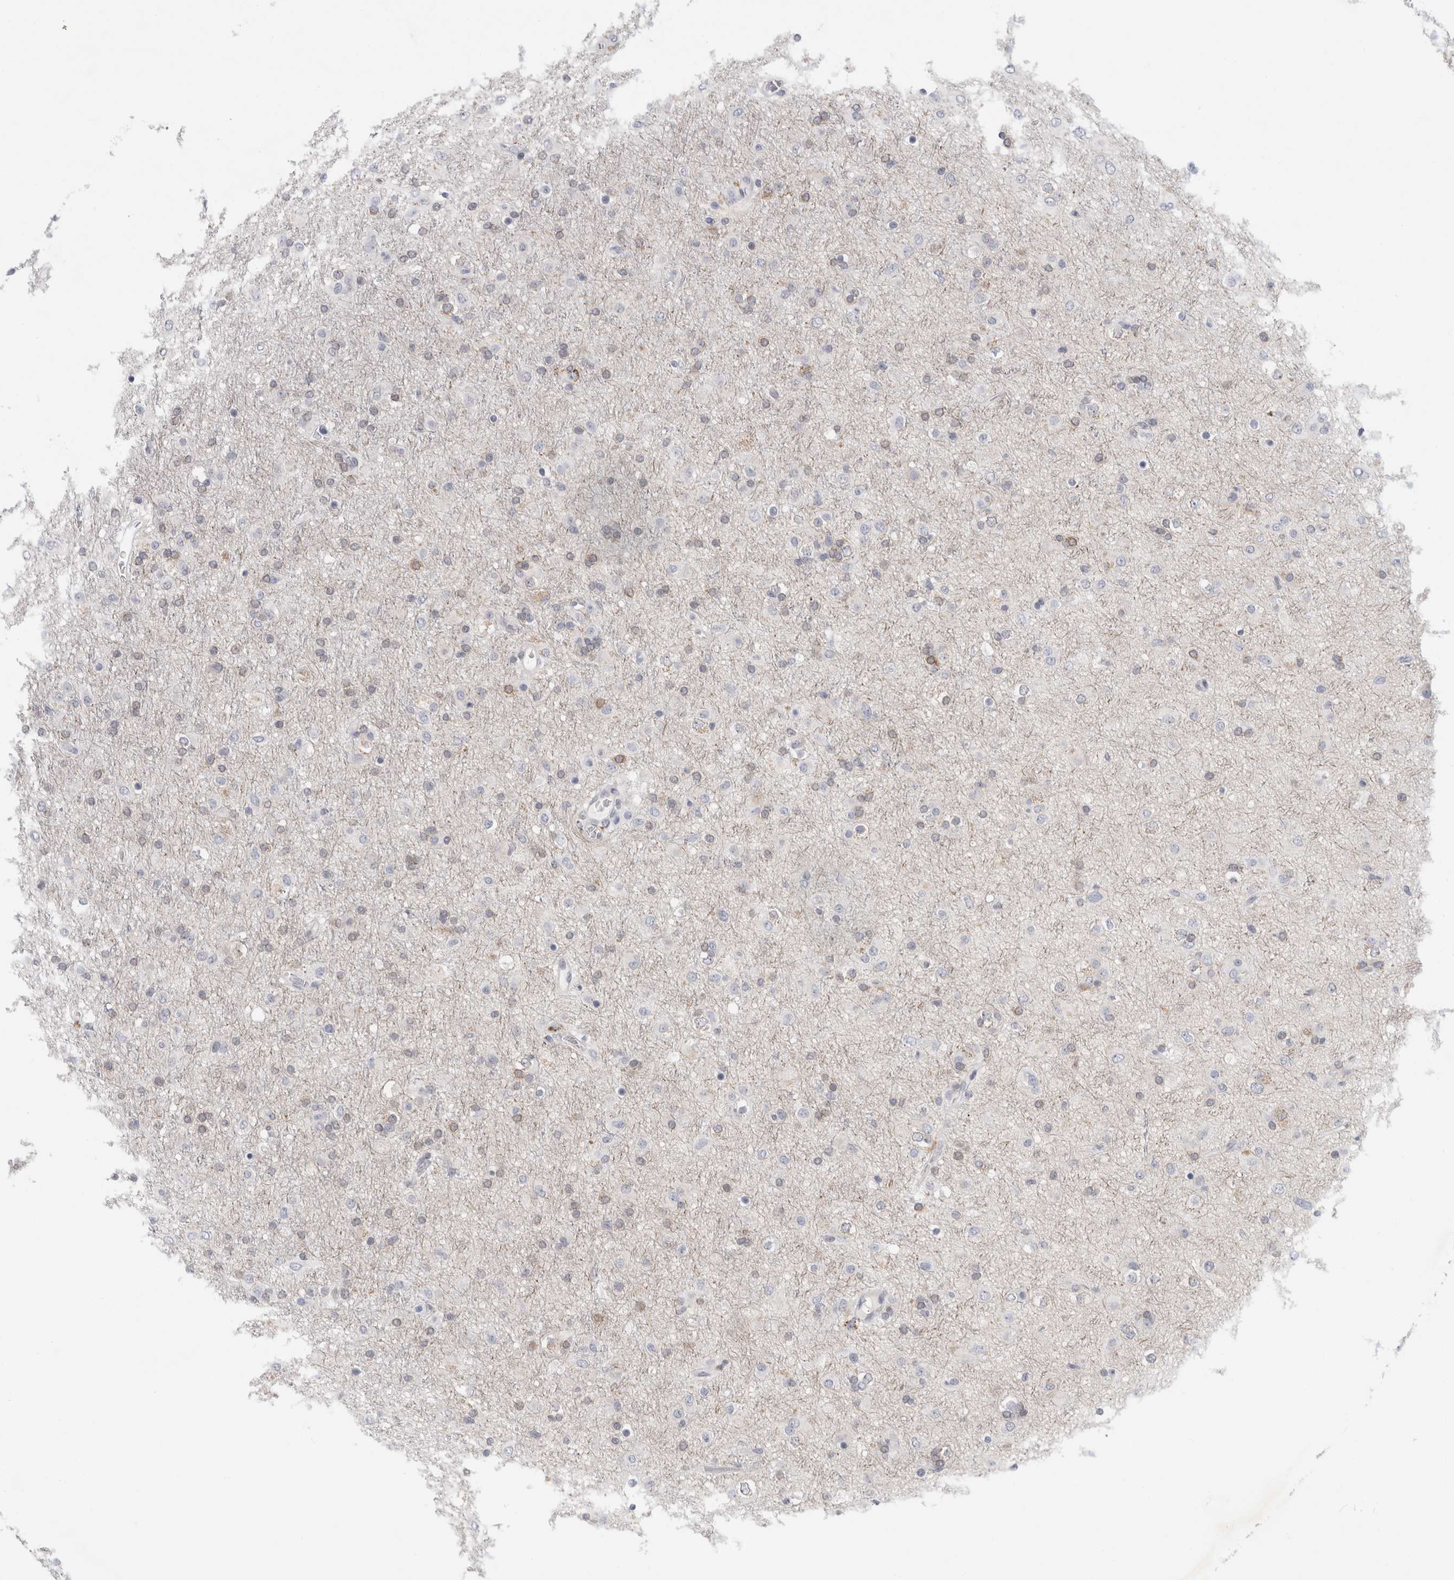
{"staining": {"intensity": "weak", "quantity": "<25%", "location": "cytoplasmic/membranous"}, "tissue": "glioma", "cell_type": "Tumor cells", "image_type": "cancer", "snomed": [{"axis": "morphology", "description": "Glioma, malignant, Low grade"}, {"axis": "topography", "description": "Brain"}], "caption": "High power microscopy photomicrograph of an immunohistochemistry photomicrograph of glioma, revealing no significant staining in tumor cells.", "gene": "NIPA1", "patient": {"sex": "male", "age": 65}}